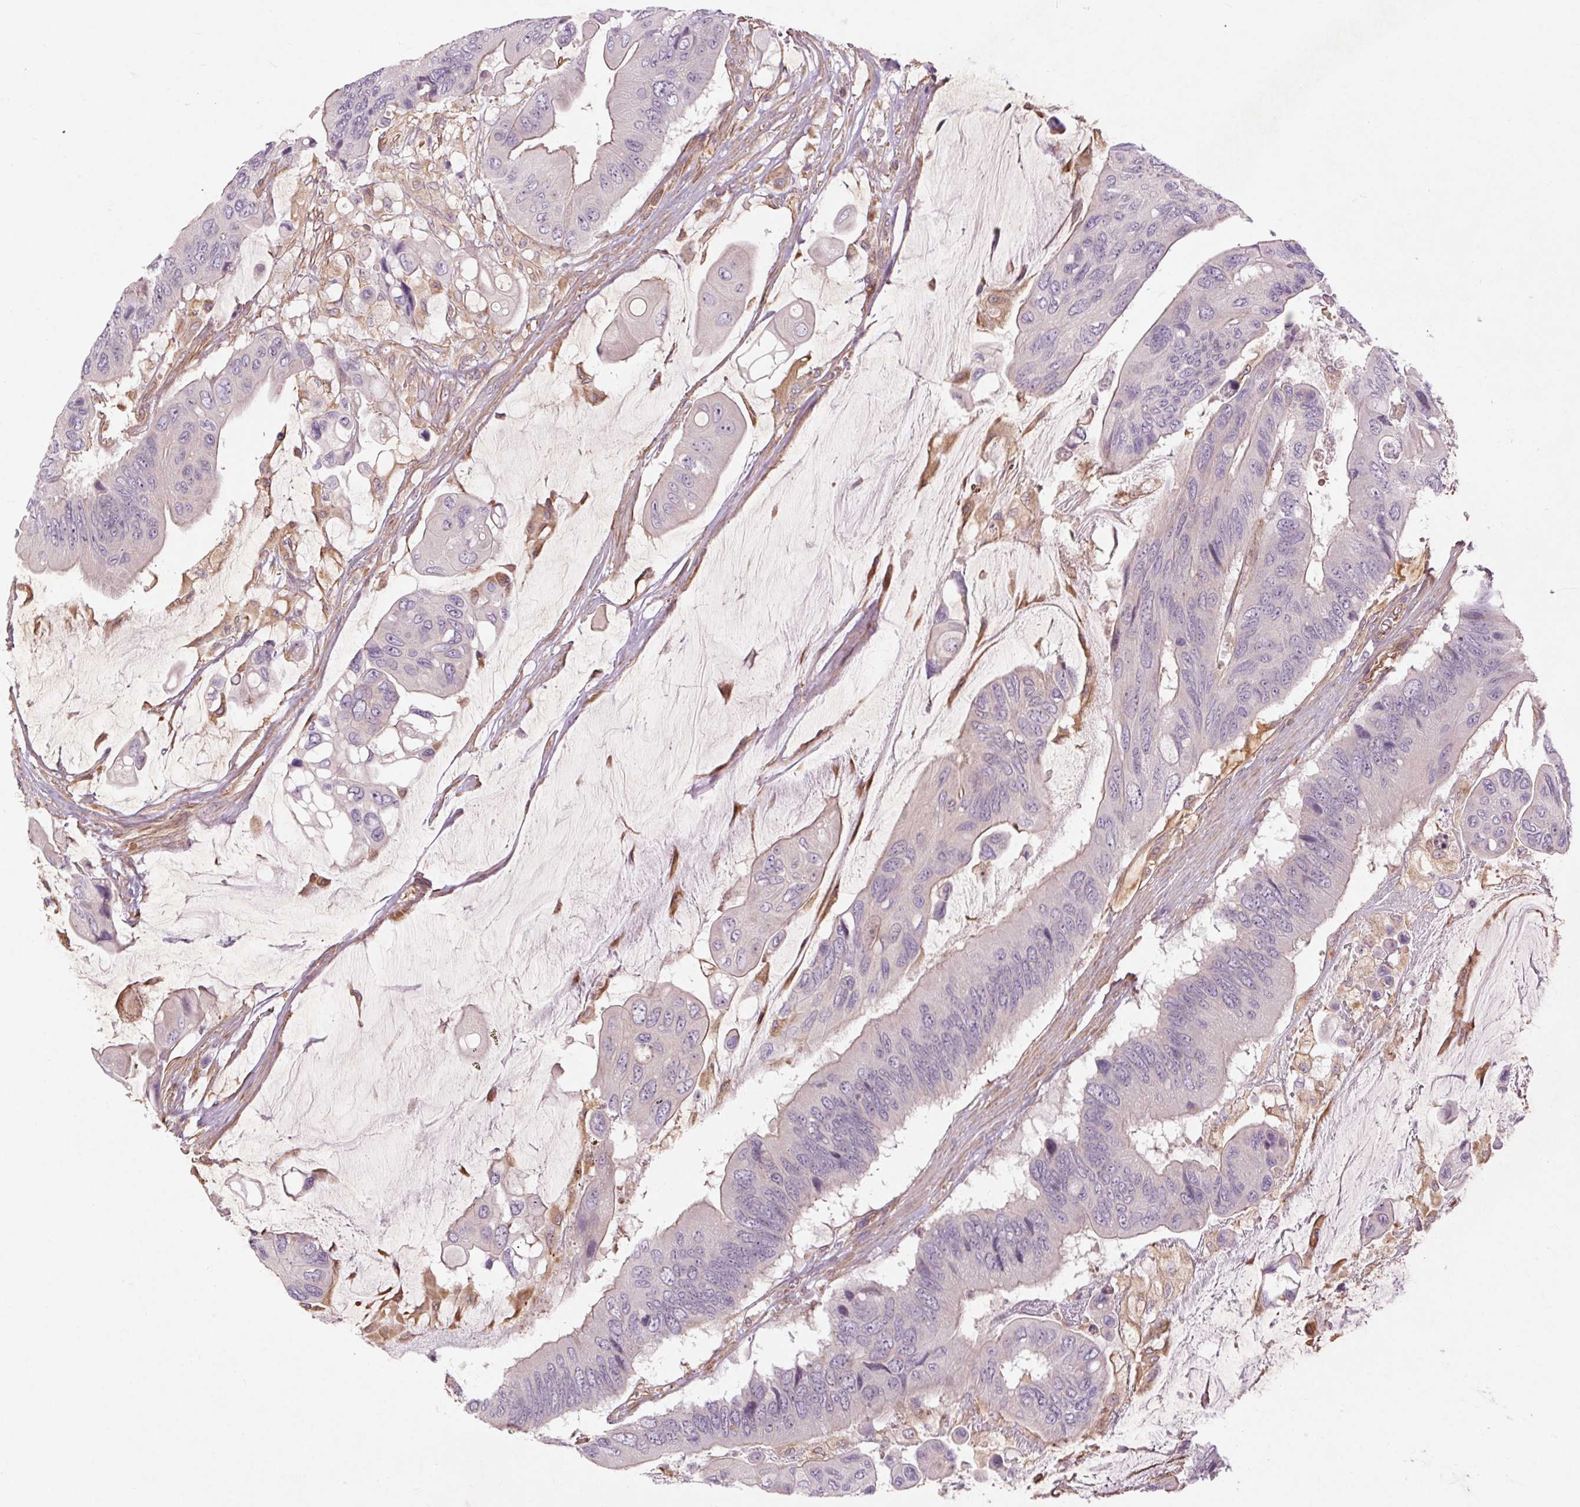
{"staining": {"intensity": "negative", "quantity": "none", "location": "none"}, "tissue": "colorectal cancer", "cell_type": "Tumor cells", "image_type": "cancer", "snomed": [{"axis": "morphology", "description": "Adenocarcinoma, NOS"}, {"axis": "topography", "description": "Rectum"}], "caption": "This histopathology image is of colorectal cancer (adenocarcinoma) stained with IHC to label a protein in brown with the nuclei are counter-stained blue. There is no positivity in tumor cells.", "gene": "CCSER1", "patient": {"sex": "male", "age": 63}}